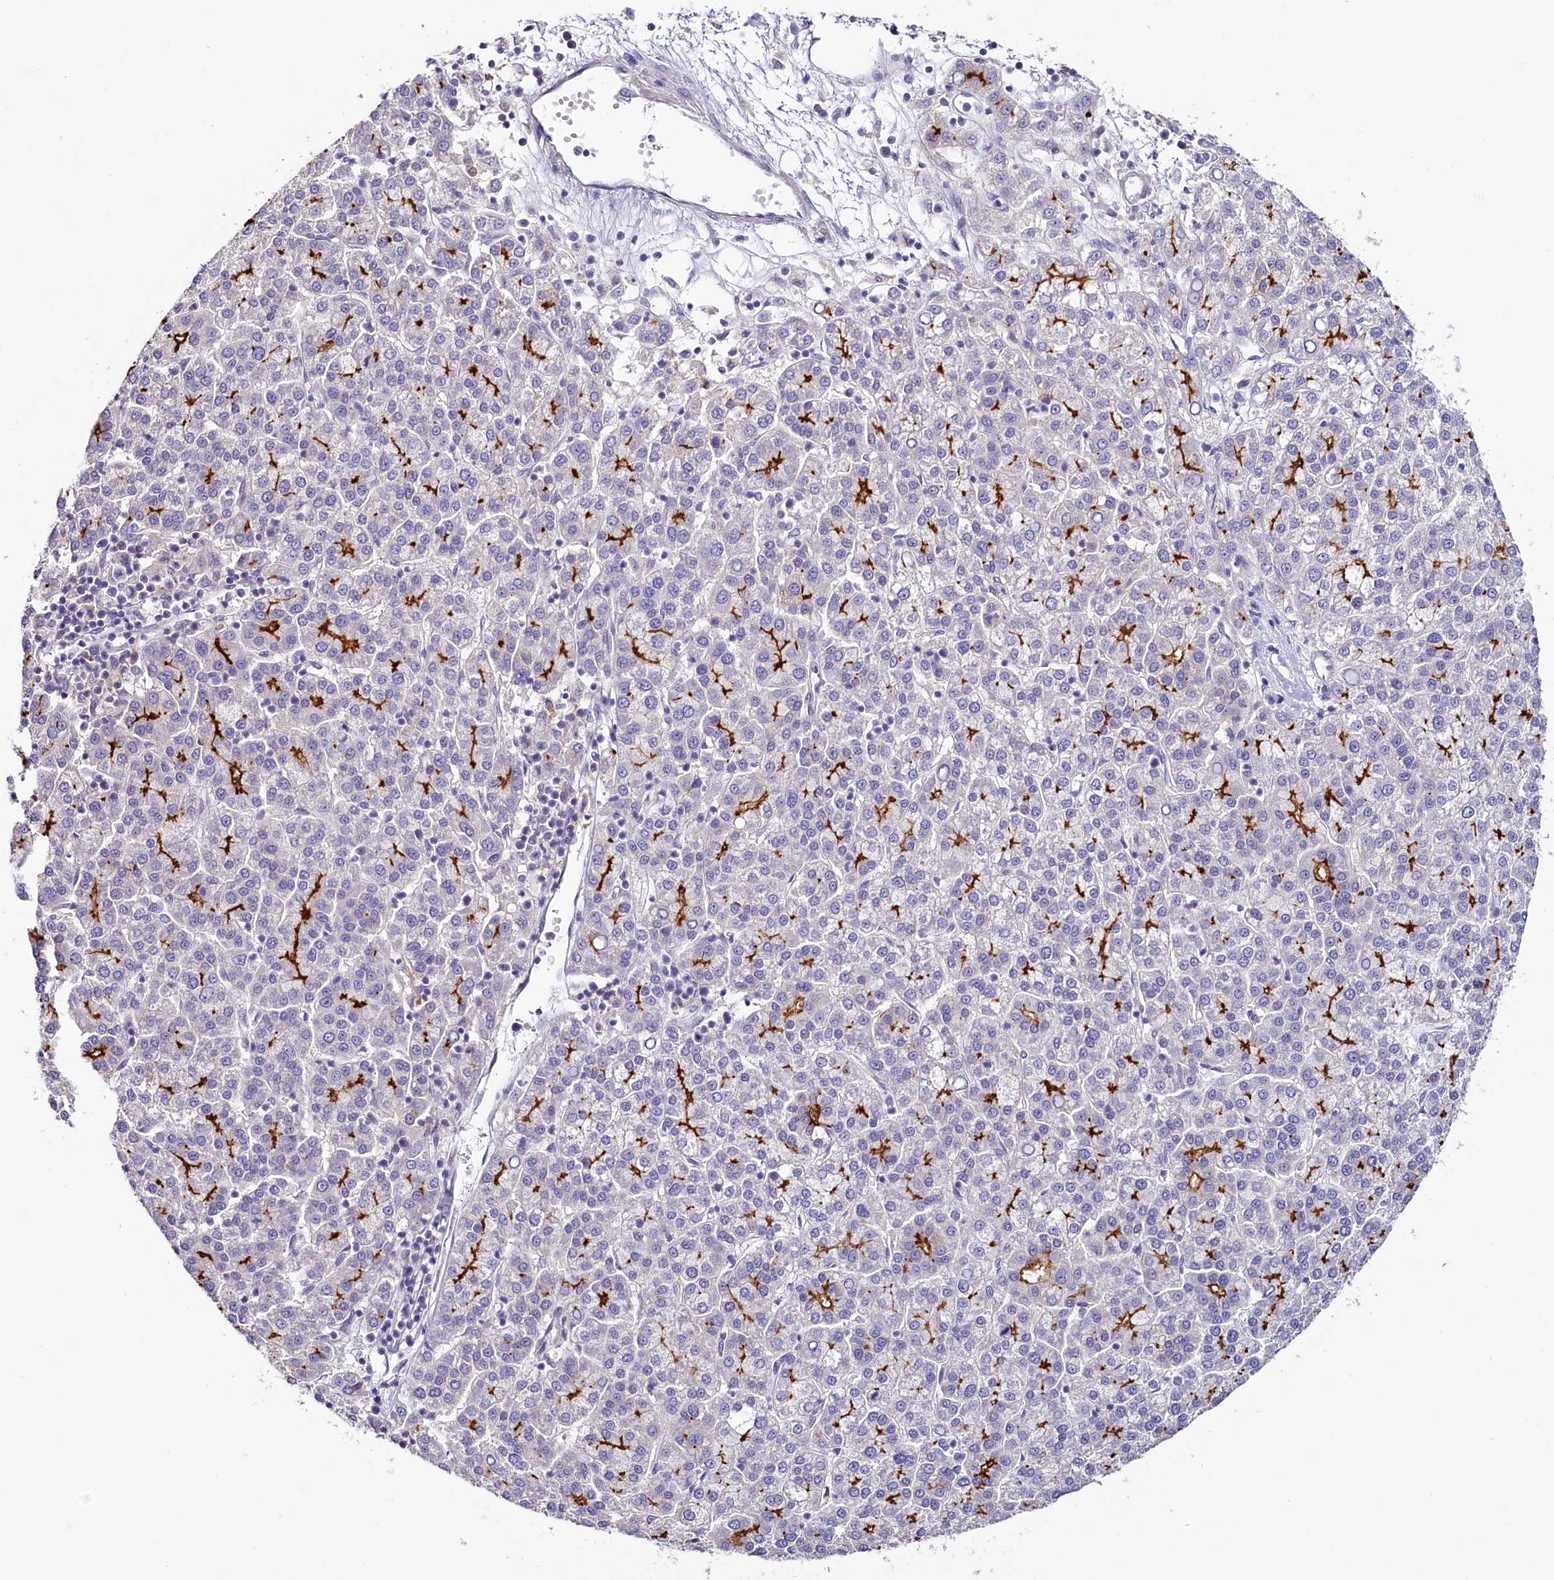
{"staining": {"intensity": "strong", "quantity": "<25%", "location": "cytoplasmic/membranous"}, "tissue": "liver cancer", "cell_type": "Tumor cells", "image_type": "cancer", "snomed": [{"axis": "morphology", "description": "Carcinoma, Hepatocellular, NOS"}, {"axis": "topography", "description": "Liver"}], "caption": "Immunohistochemistry micrograph of liver hepatocellular carcinoma stained for a protein (brown), which demonstrates medium levels of strong cytoplasmic/membranous positivity in about <25% of tumor cells.", "gene": "PDE6D", "patient": {"sex": "female", "age": 58}}